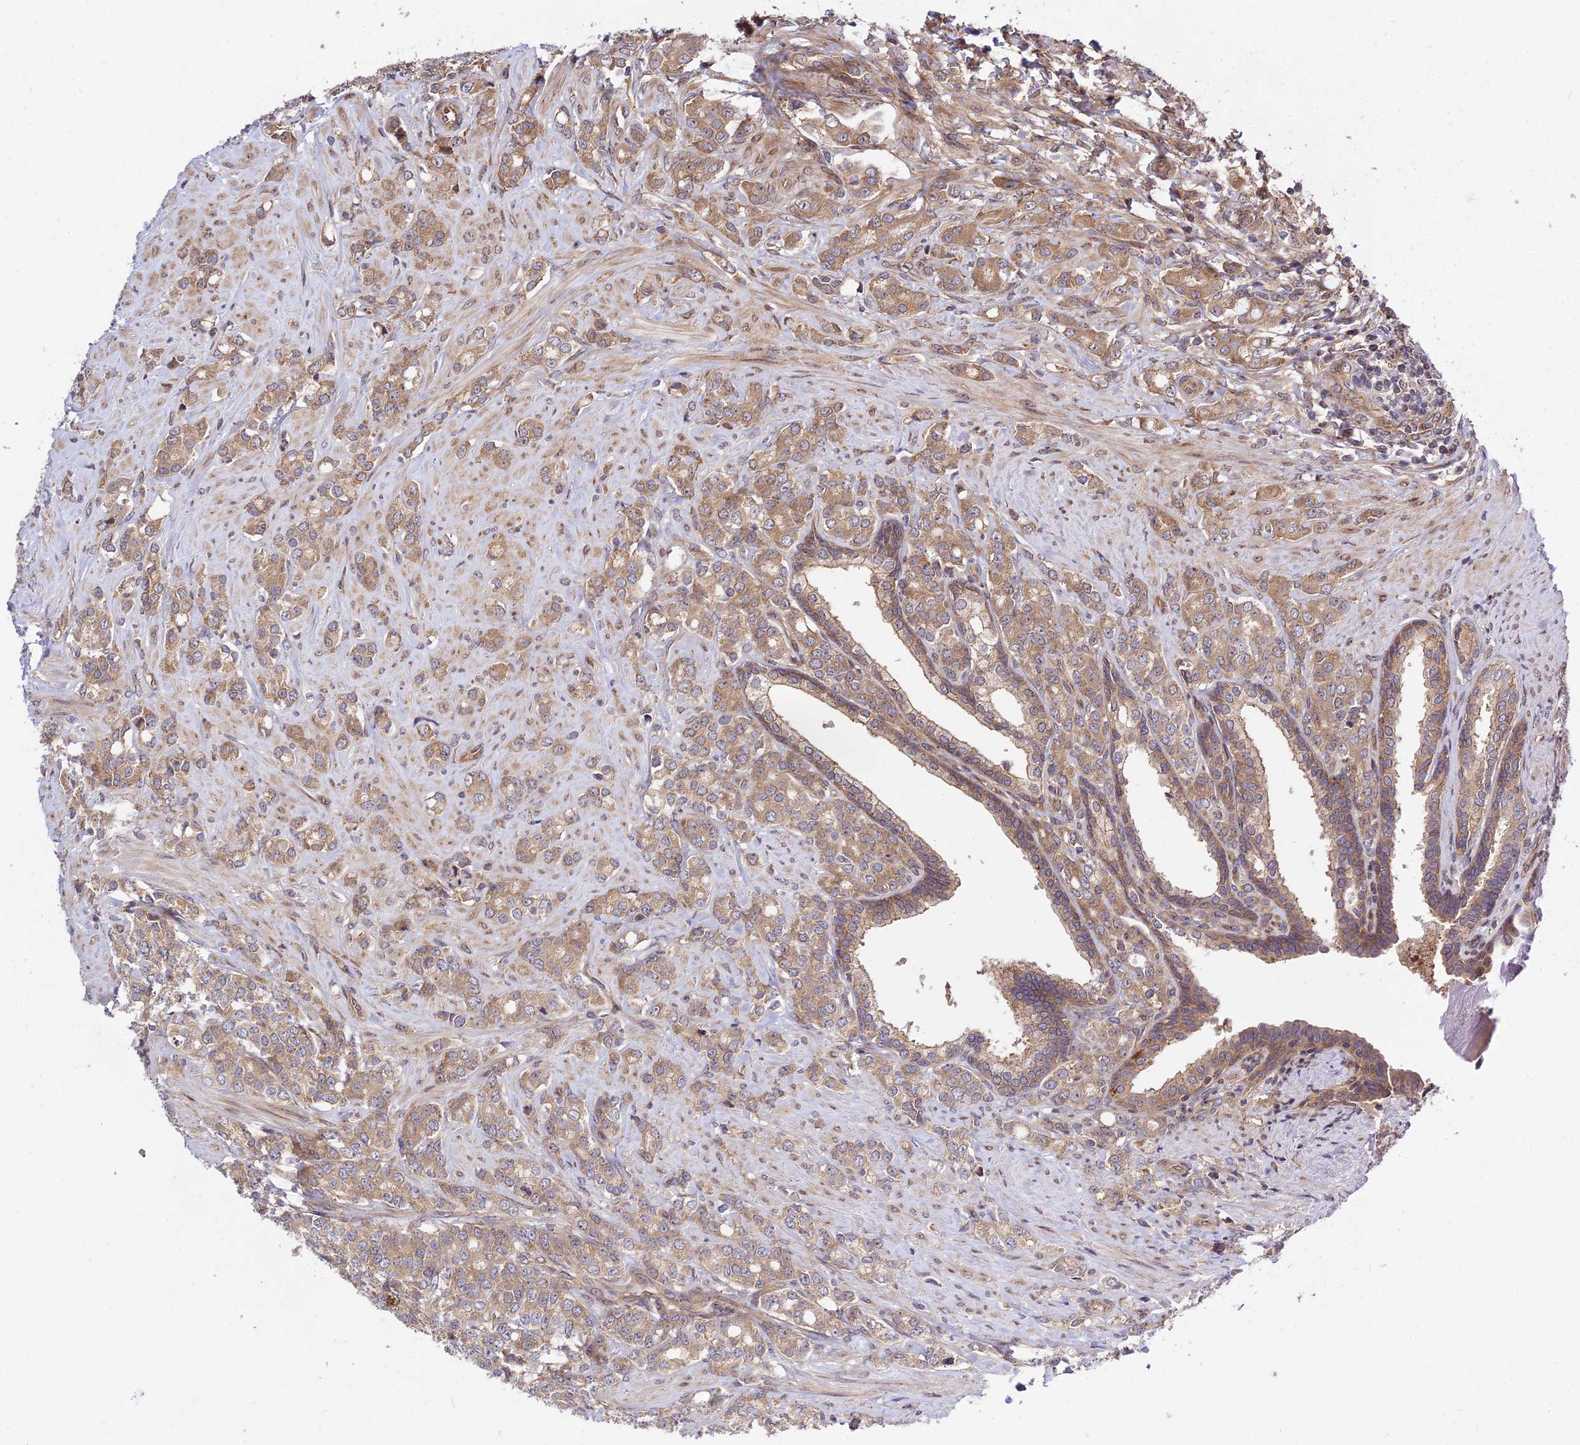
{"staining": {"intensity": "moderate", "quantity": ">75%", "location": "cytoplasmic/membranous"}, "tissue": "prostate cancer", "cell_type": "Tumor cells", "image_type": "cancer", "snomed": [{"axis": "morphology", "description": "Adenocarcinoma, High grade"}, {"axis": "topography", "description": "Prostate"}], "caption": "The histopathology image reveals staining of prostate cancer, revealing moderate cytoplasmic/membranous protein positivity (brown color) within tumor cells.", "gene": "SMG6", "patient": {"sex": "male", "age": 62}}